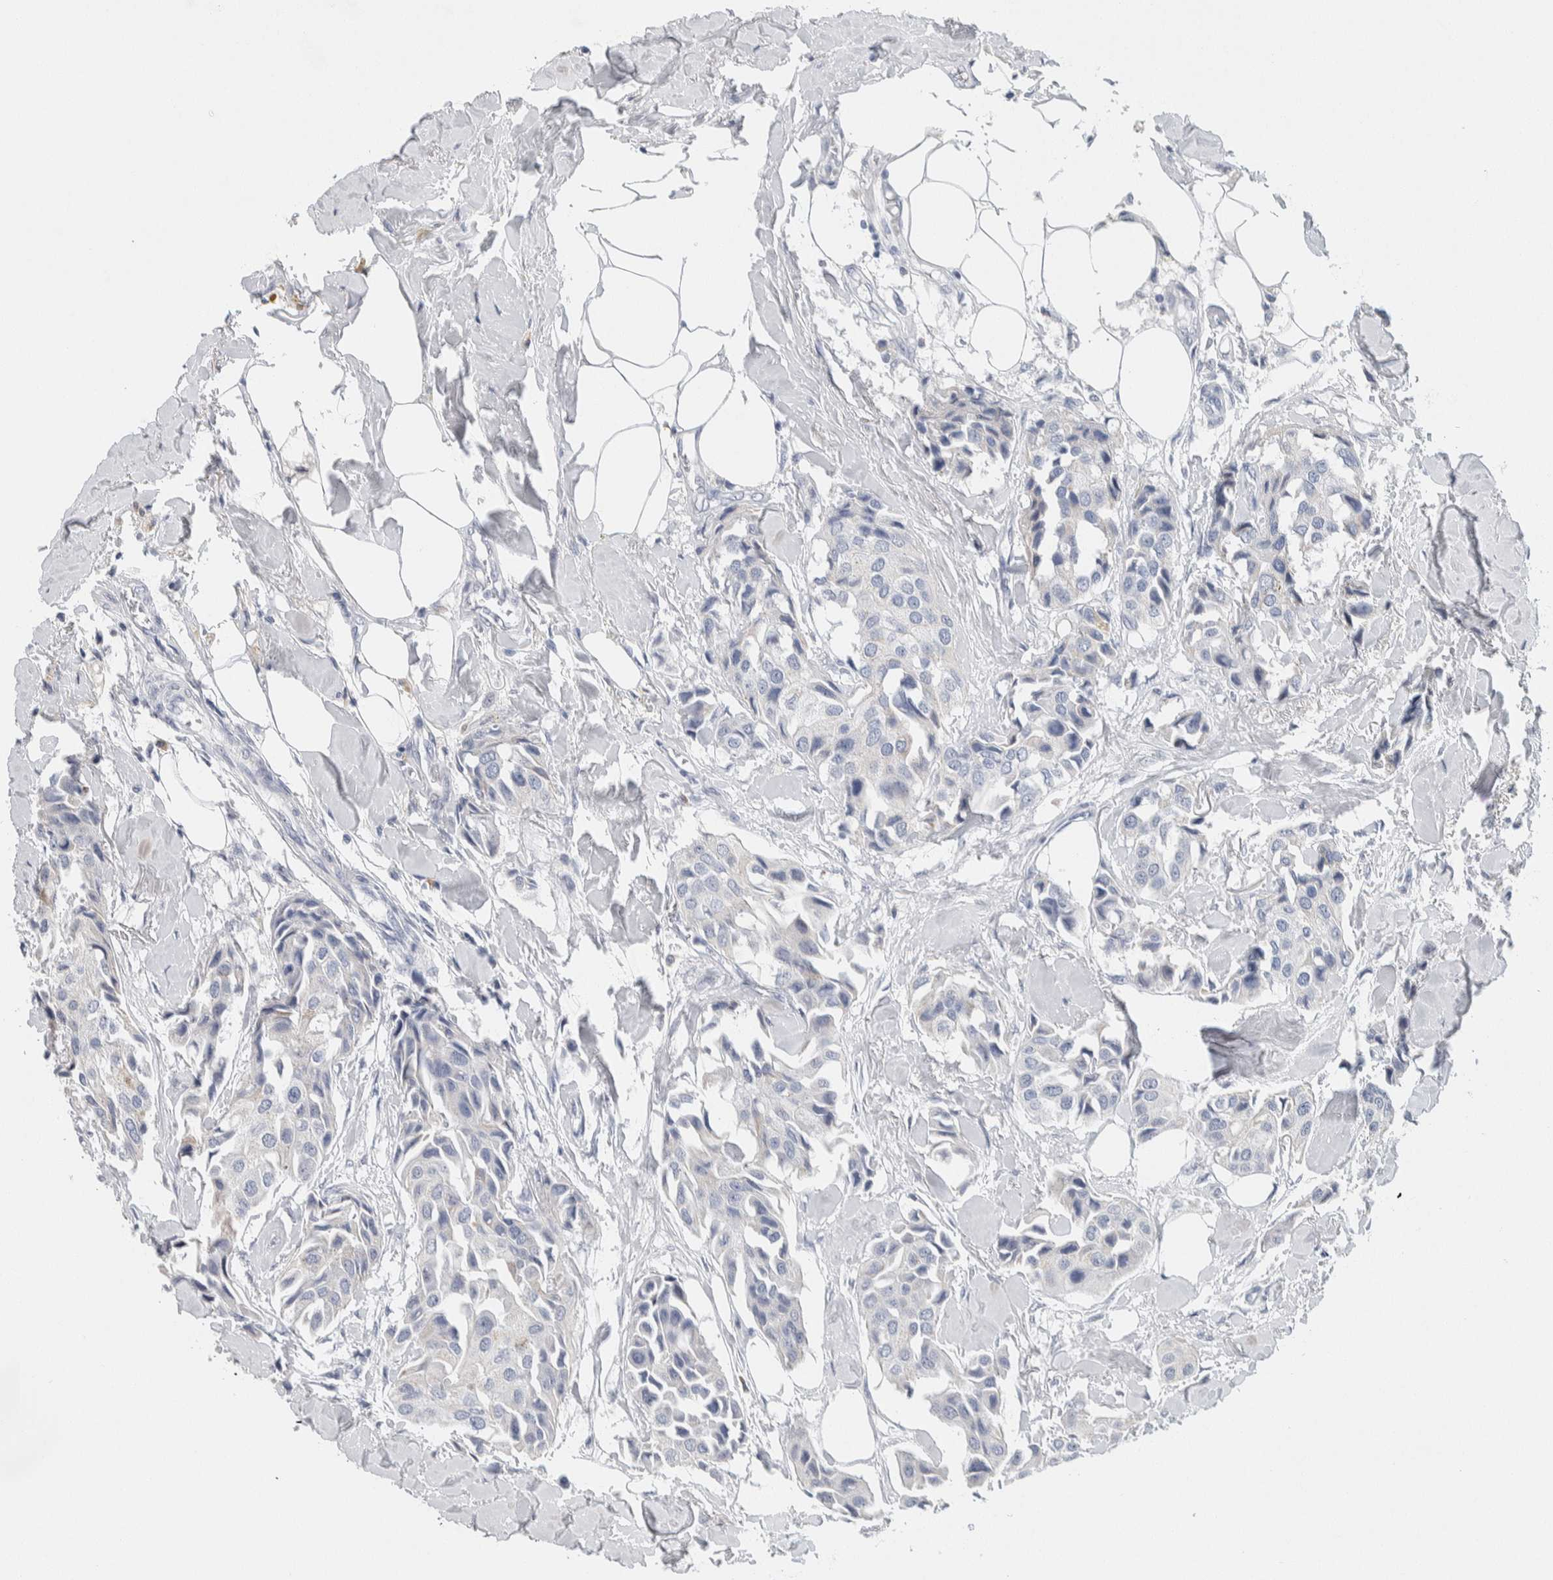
{"staining": {"intensity": "negative", "quantity": "none", "location": "none"}, "tissue": "breast cancer", "cell_type": "Tumor cells", "image_type": "cancer", "snomed": [{"axis": "morphology", "description": "Duct carcinoma"}, {"axis": "topography", "description": "Breast"}], "caption": "Protein analysis of breast cancer (invasive ductal carcinoma) shows no significant expression in tumor cells. (IHC, brightfield microscopy, high magnification).", "gene": "SCN2A", "patient": {"sex": "female", "age": 80}}